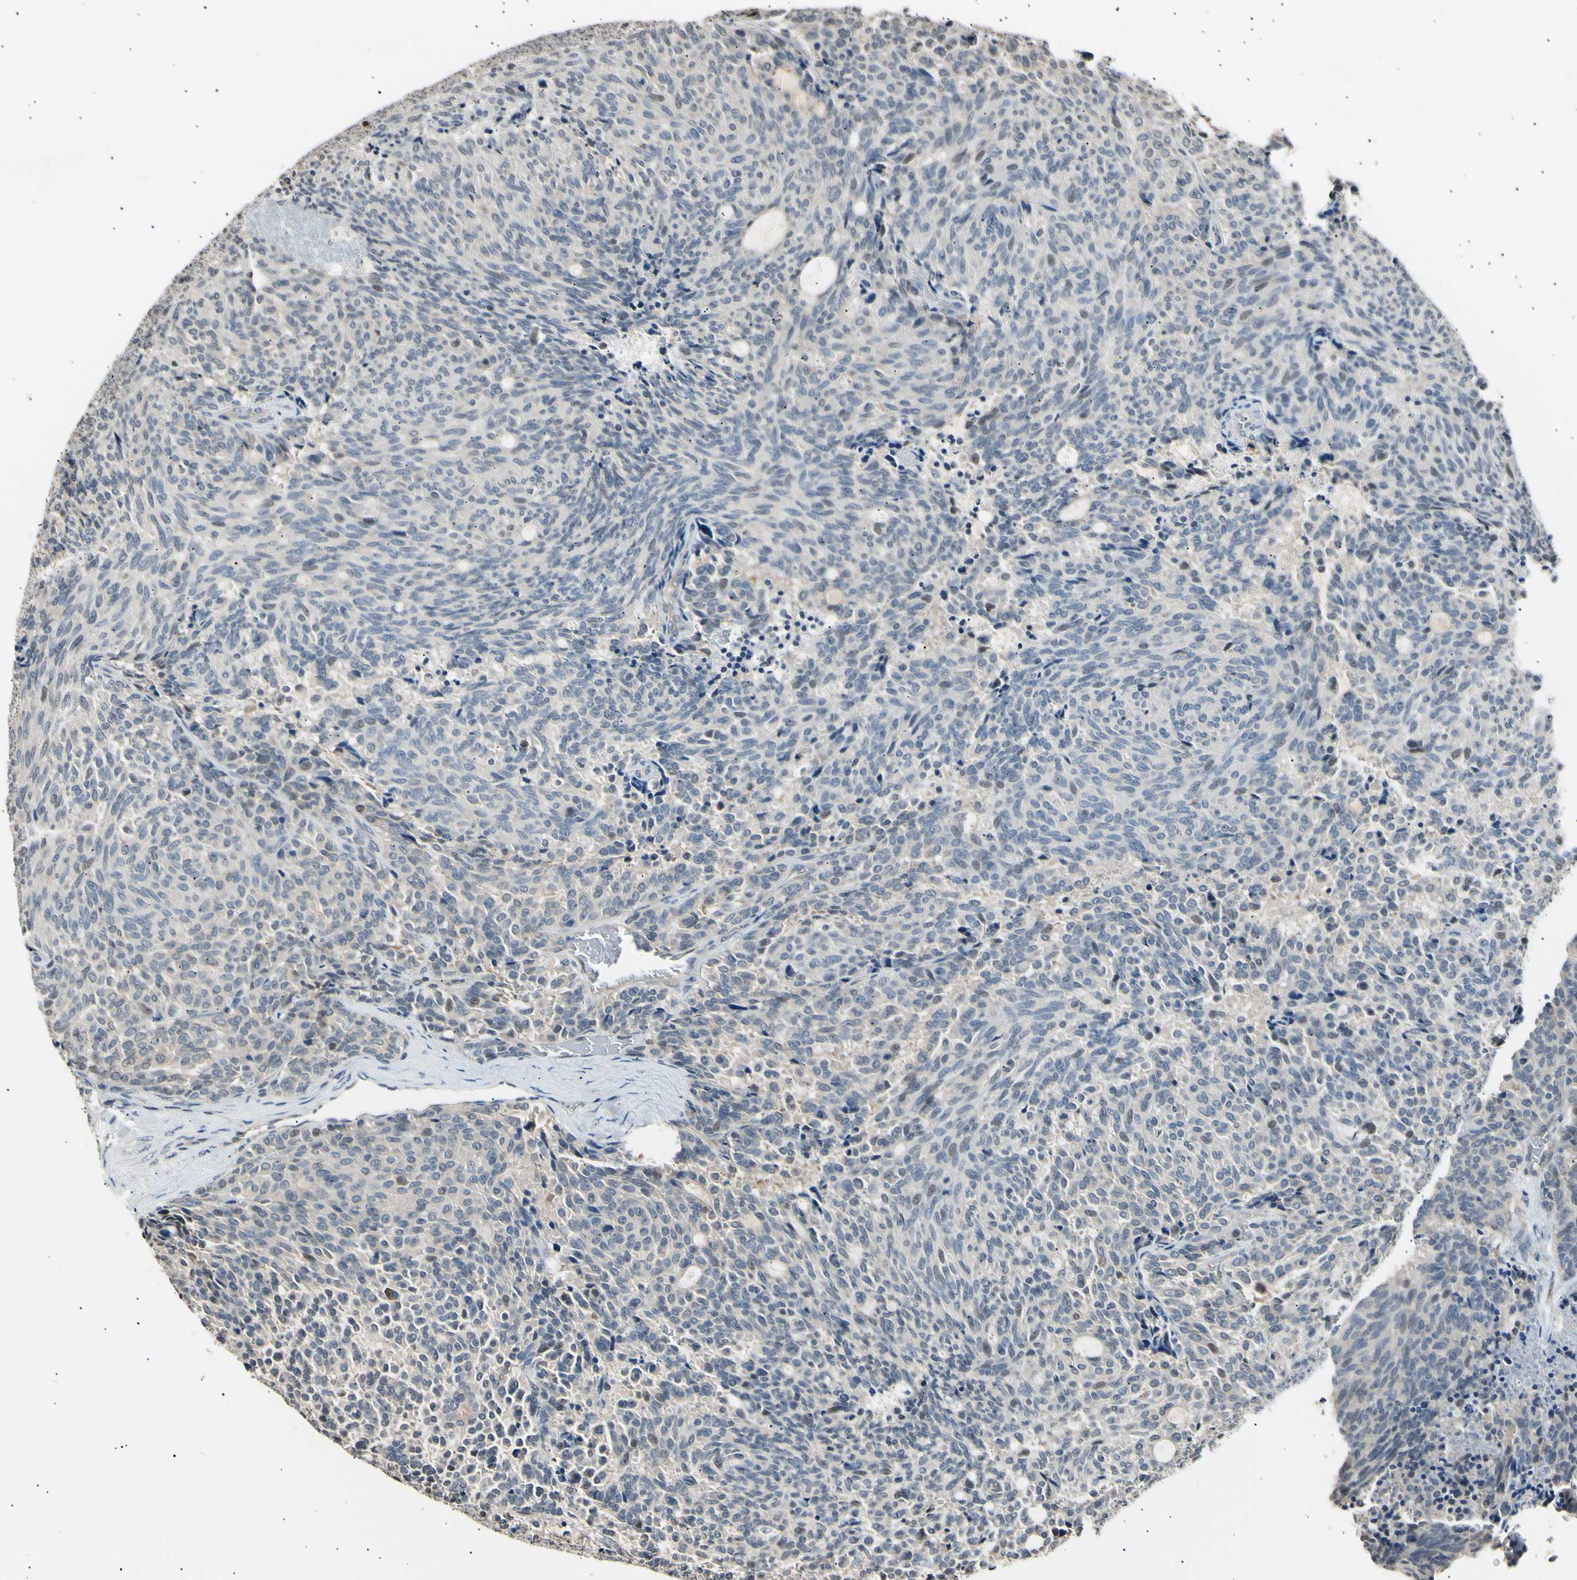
{"staining": {"intensity": "weak", "quantity": "<25%", "location": "nuclear"}, "tissue": "carcinoid", "cell_type": "Tumor cells", "image_type": "cancer", "snomed": [{"axis": "morphology", "description": "Carcinoid, malignant, NOS"}, {"axis": "topography", "description": "Pancreas"}], "caption": "There is no significant staining in tumor cells of malignant carcinoid.", "gene": "AK1", "patient": {"sex": "female", "age": 54}}